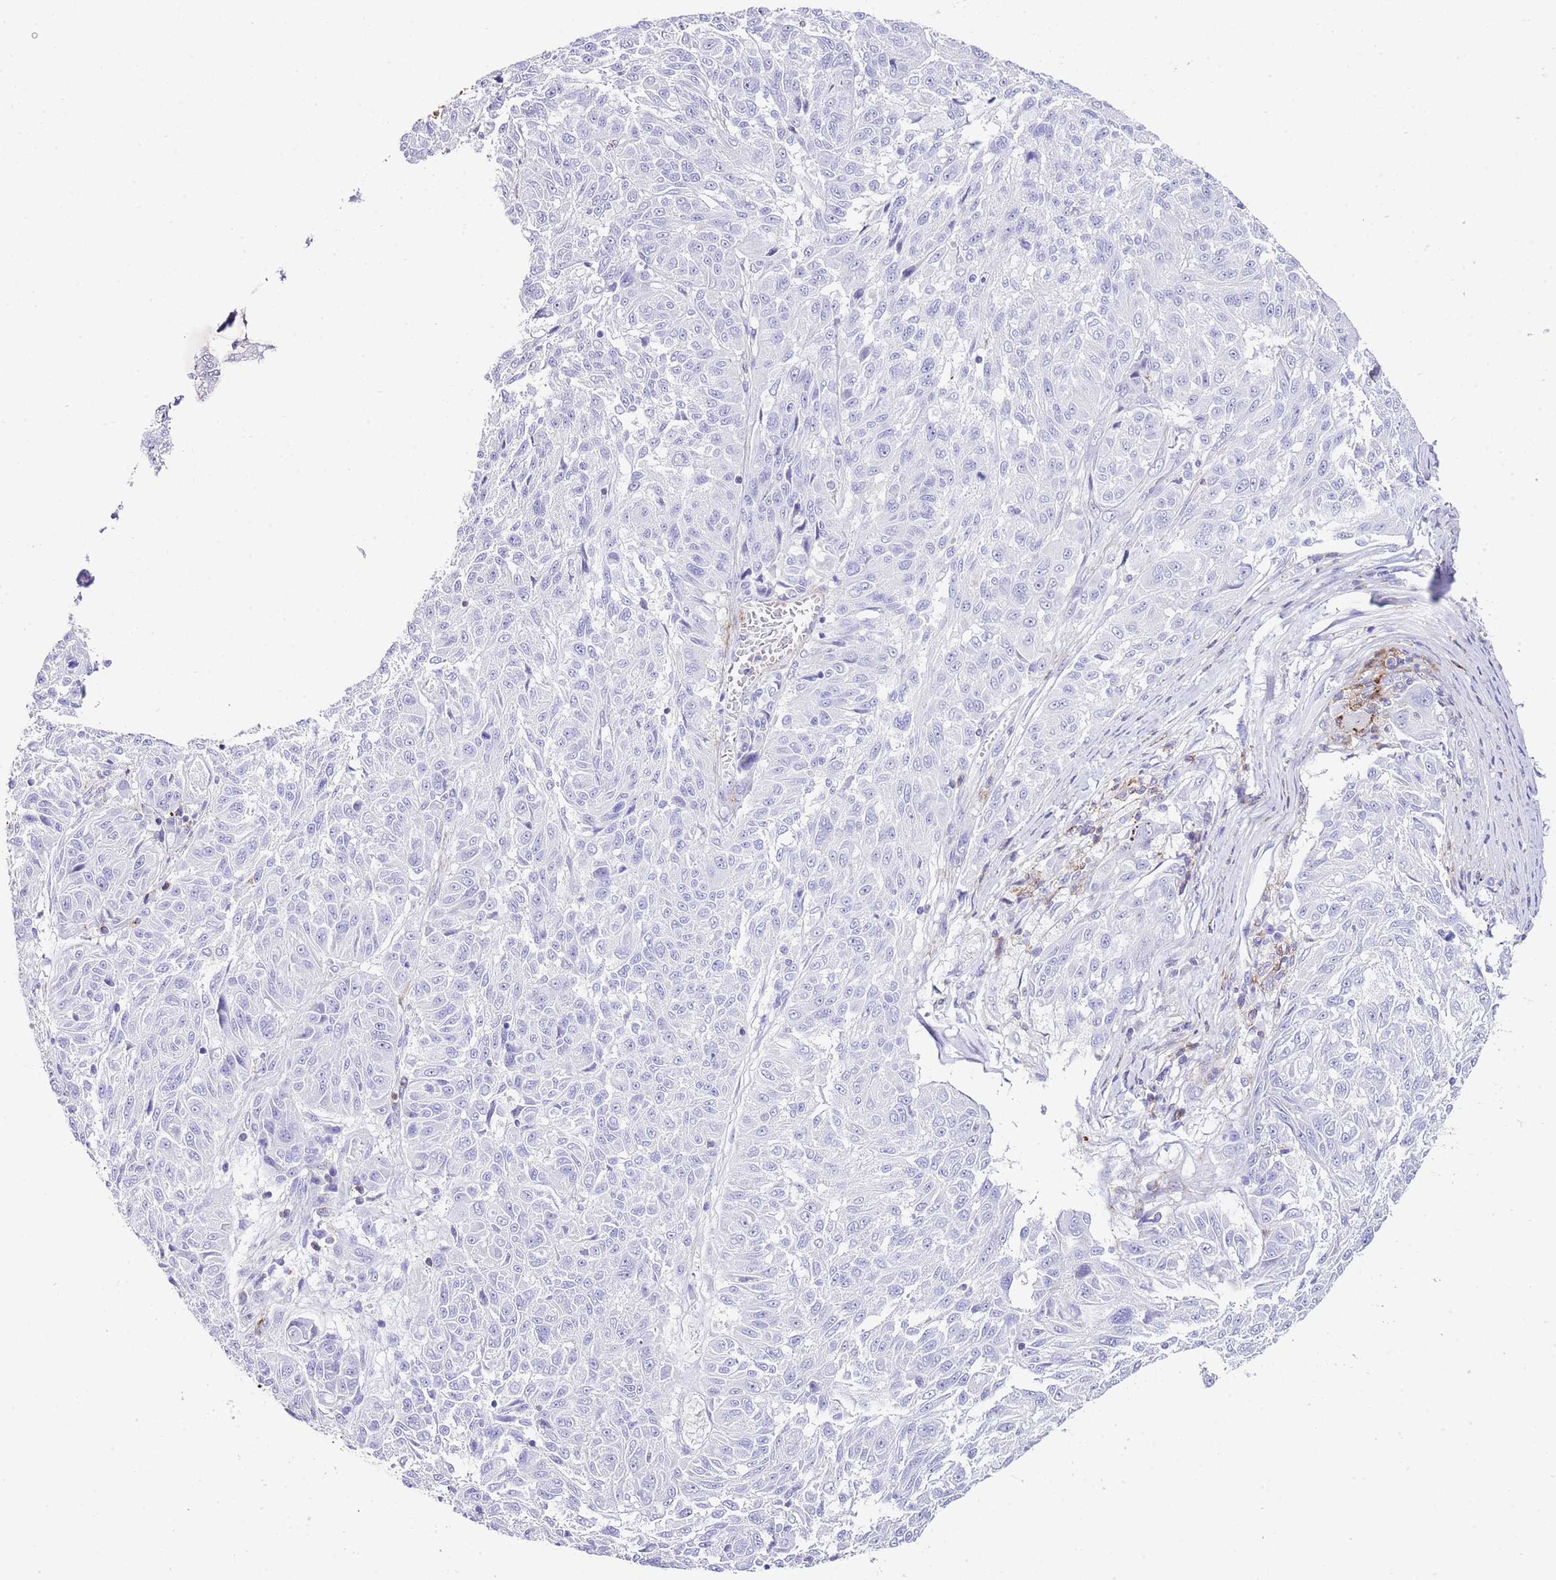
{"staining": {"intensity": "negative", "quantity": "none", "location": "none"}, "tissue": "melanoma", "cell_type": "Tumor cells", "image_type": "cancer", "snomed": [{"axis": "morphology", "description": "Malignant melanoma, NOS"}, {"axis": "topography", "description": "Skin"}], "caption": "This is an immunohistochemistry (IHC) micrograph of human melanoma. There is no positivity in tumor cells.", "gene": "ALDH3A1", "patient": {"sex": "male", "age": 53}}